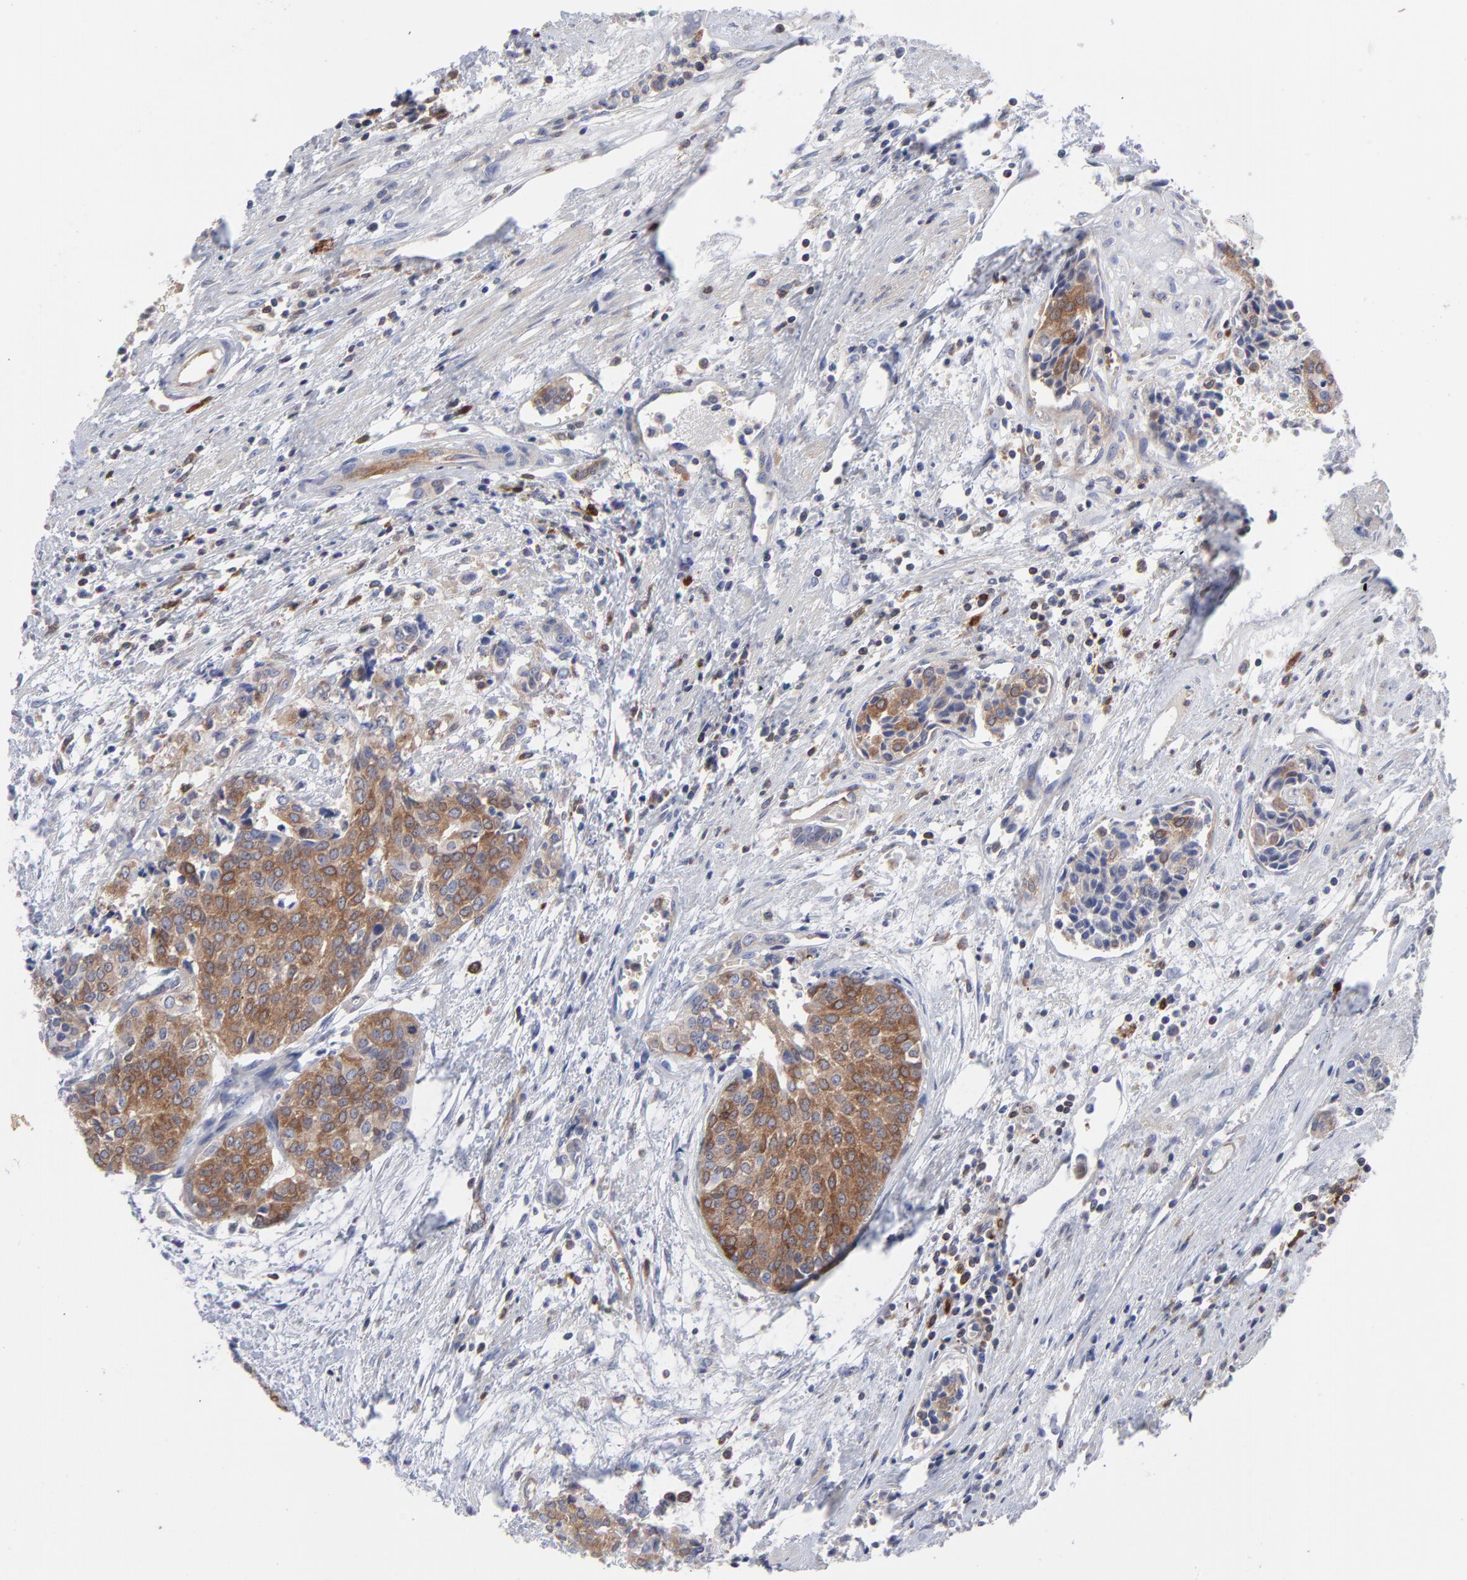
{"staining": {"intensity": "moderate", "quantity": ">75%", "location": "cytoplasmic/membranous"}, "tissue": "urothelial cancer", "cell_type": "Tumor cells", "image_type": "cancer", "snomed": [{"axis": "morphology", "description": "Urothelial carcinoma, Low grade"}, {"axis": "topography", "description": "Urinary bladder"}], "caption": "Urothelial carcinoma (low-grade) stained for a protein (brown) demonstrates moderate cytoplasmic/membranous positive staining in approximately >75% of tumor cells.", "gene": "NFKBIA", "patient": {"sex": "female", "age": 73}}